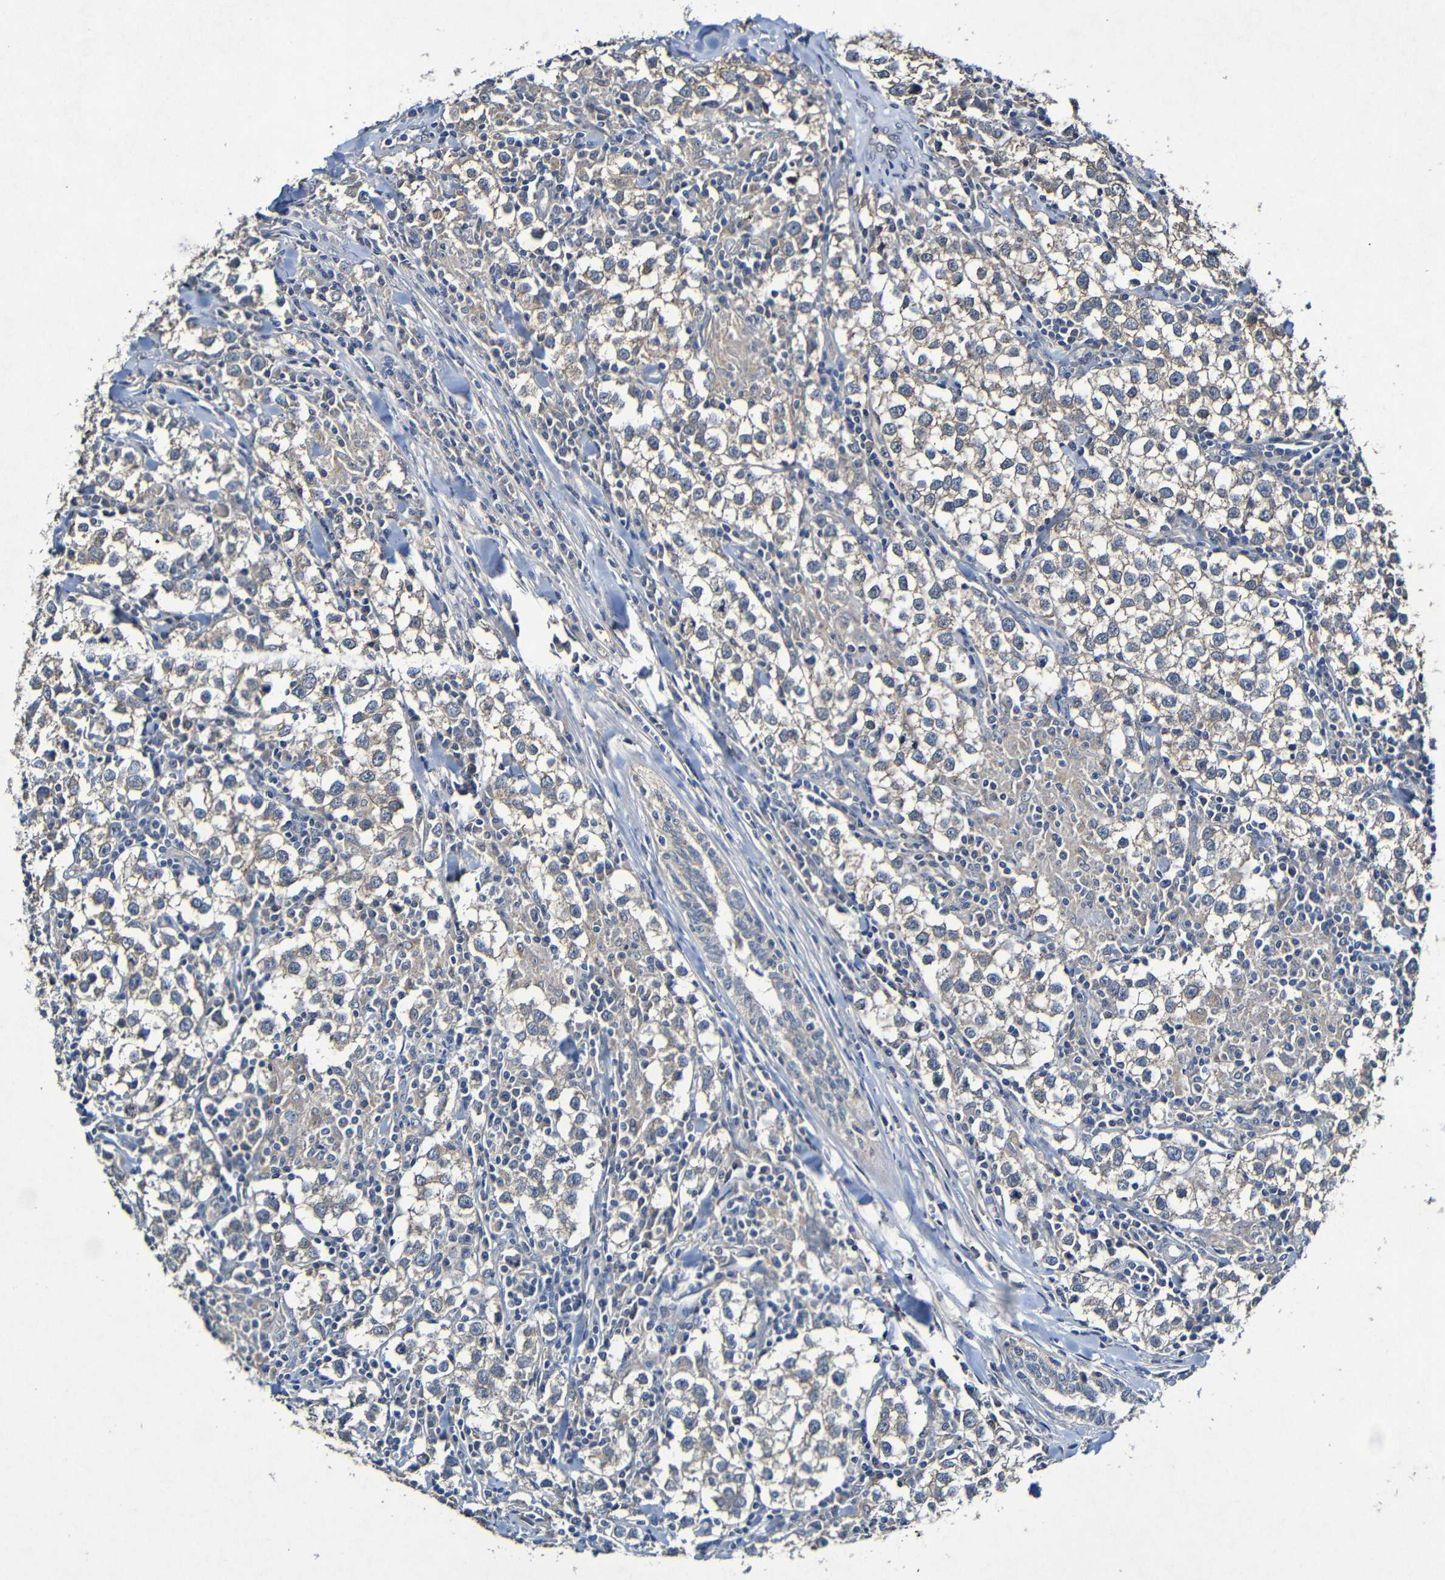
{"staining": {"intensity": "negative", "quantity": "none", "location": "none"}, "tissue": "testis cancer", "cell_type": "Tumor cells", "image_type": "cancer", "snomed": [{"axis": "morphology", "description": "Seminoma, NOS"}, {"axis": "morphology", "description": "Carcinoma, Embryonal, NOS"}, {"axis": "topography", "description": "Testis"}], "caption": "An immunohistochemistry image of testis cancer is shown. There is no staining in tumor cells of testis cancer. (Stains: DAB (3,3'-diaminobenzidine) immunohistochemistry with hematoxylin counter stain, Microscopy: brightfield microscopy at high magnification).", "gene": "LRRC70", "patient": {"sex": "male", "age": 36}}